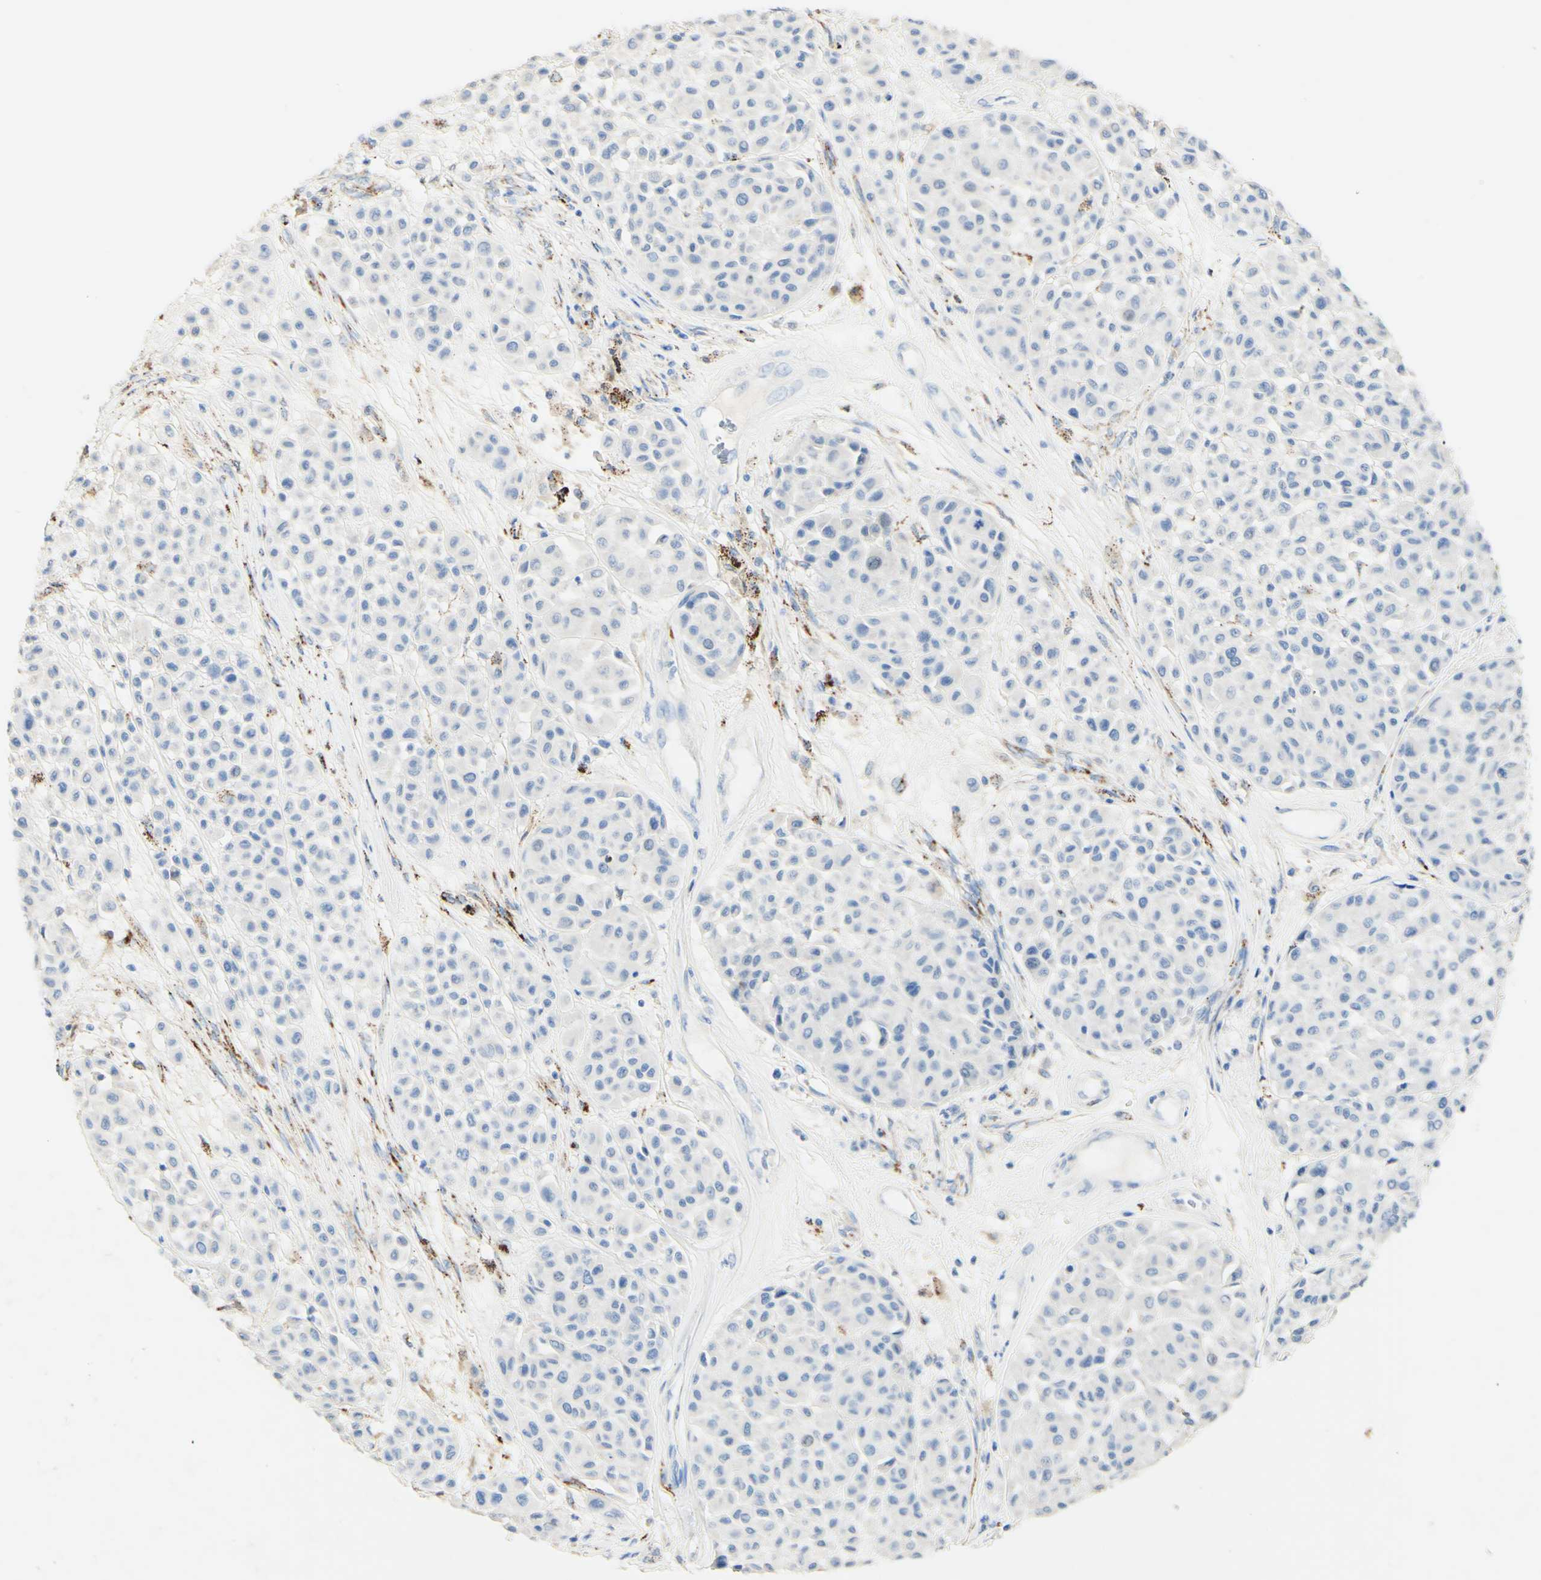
{"staining": {"intensity": "negative", "quantity": "none", "location": "none"}, "tissue": "melanoma", "cell_type": "Tumor cells", "image_type": "cancer", "snomed": [{"axis": "morphology", "description": "Malignant melanoma, Metastatic site"}, {"axis": "topography", "description": "Soft tissue"}], "caption": "An image of human melanoma is negative for staining in tumor cells.", "gene": "FGF4", "patient": {"sex": "male", "age": 41}}